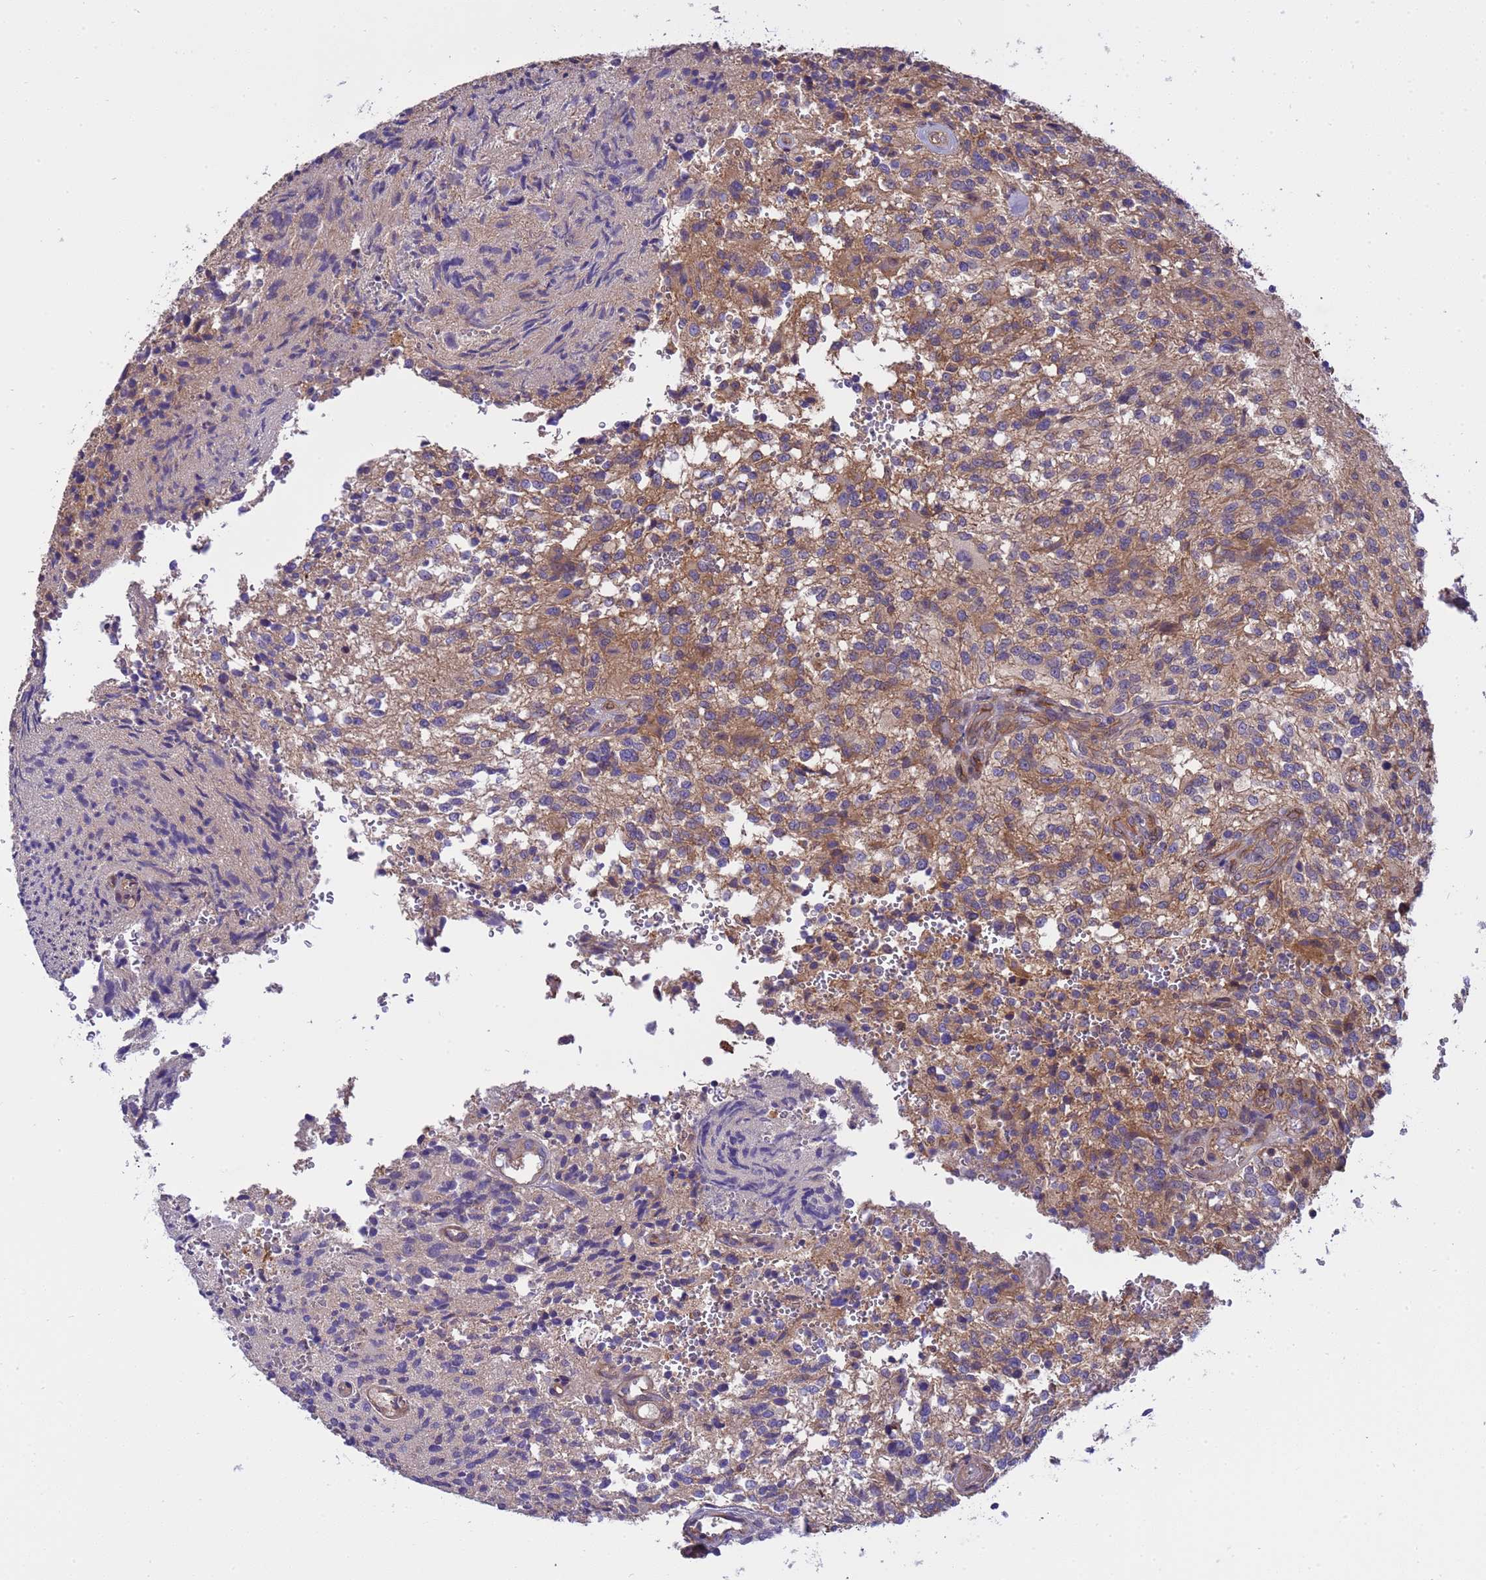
{"staining": {"intensity": "moderate", "quantity": "<25%", "location": "cytoplasmic/membranous"}, "tissue": "glioma", "cell_type": "Tumor cells", "image_type": "cancer", "snomed": [{"axis": "morphology", "description": "Normal tissue, NOS"}, {"axis": "morphology", "description": "Glioma, malignant, High grade"}, {"axis": "topography", "description": "Cerebral cortex"}], "caption": "Moderate cytoplasmic/membranous staining for a protein is appreciated in approximately <25% of tumor cells of glioma using immunohistochemistry.", "gene": "SMCO3", "patient": {"sex": "male", "age": 56}}